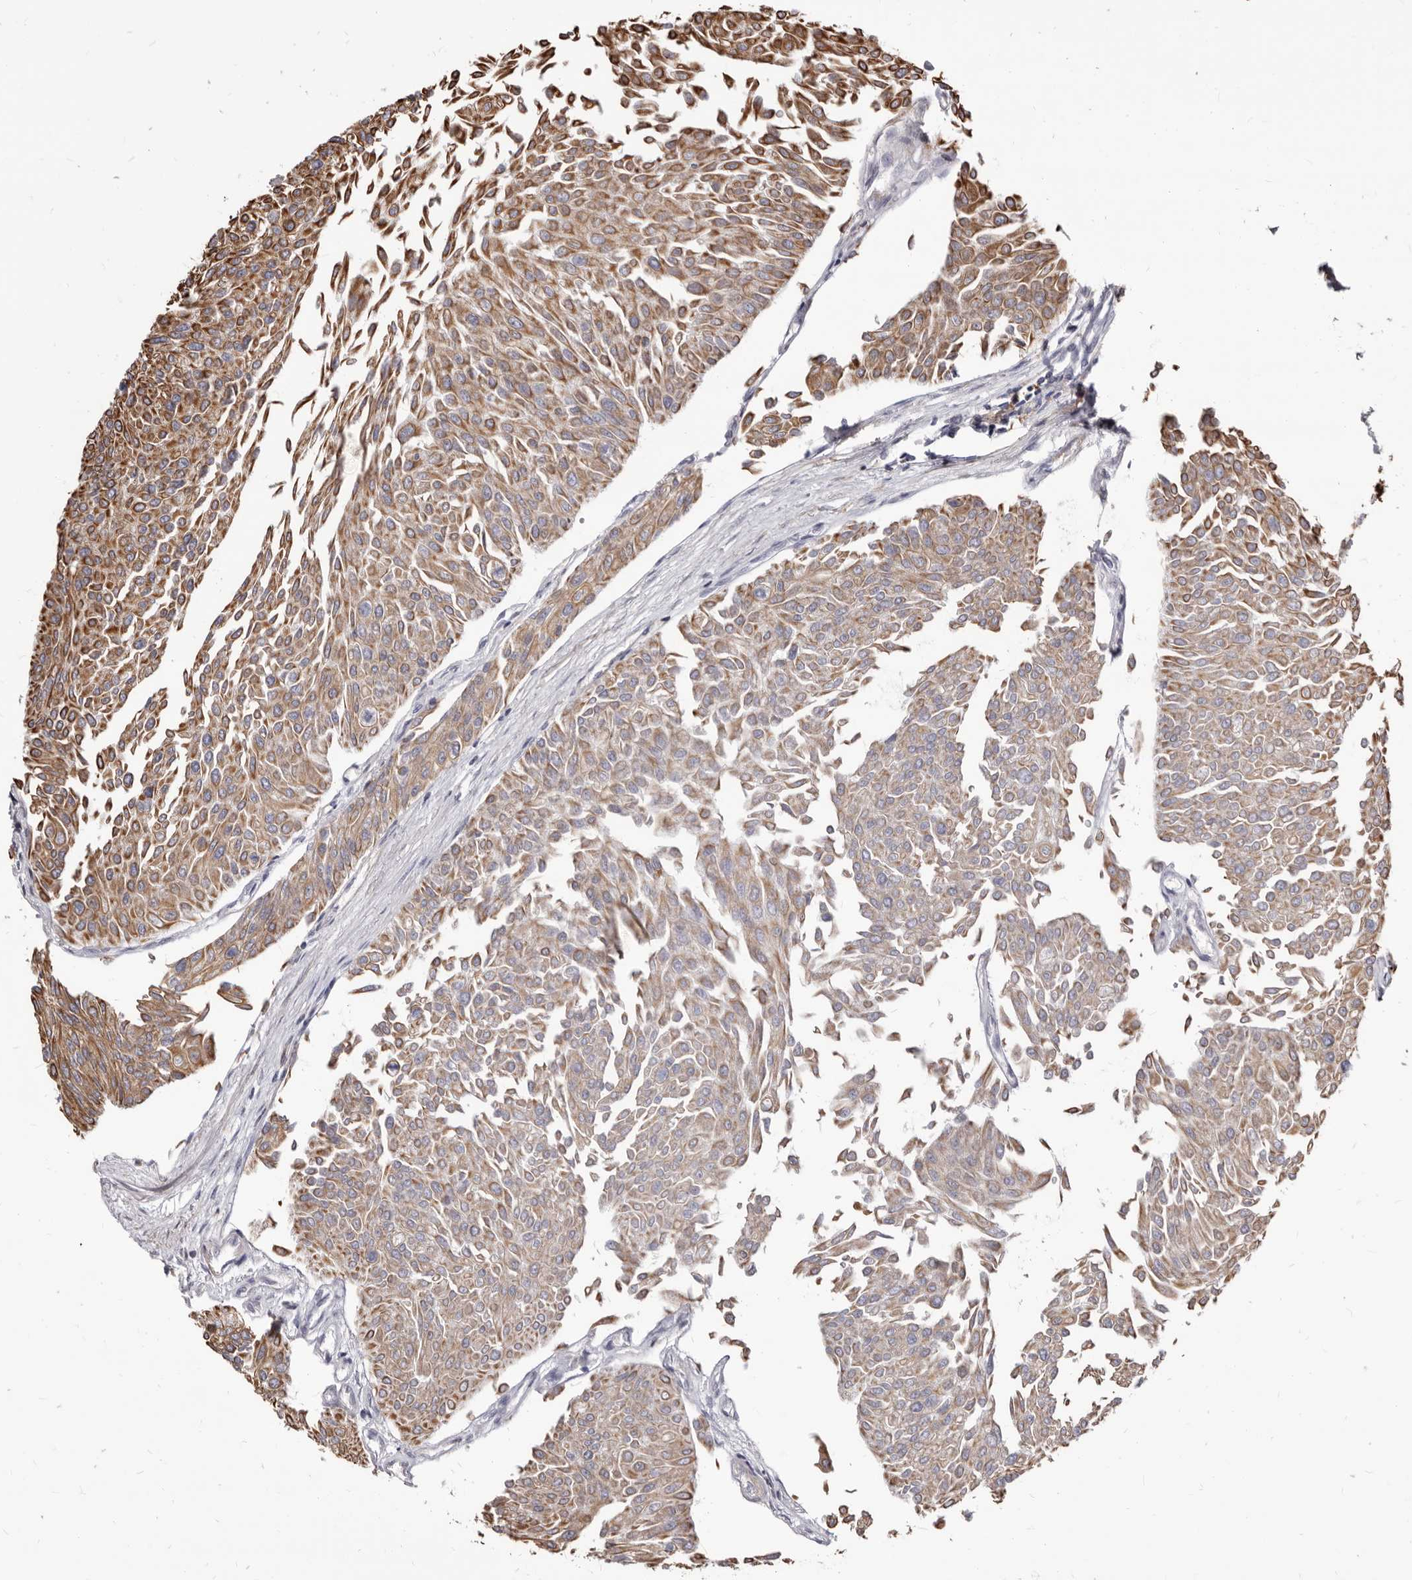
{"staining": {"intensity": "moderate", "quantity": ">75%", "location": "cytoplasmic/membranous"}, "tissue": "urothelial cancer", "cell_type": "Tumor cells", "image_type": "cancer", "snomed": [{"axis": "morphology", "description": "Urothelial carcinoma, Low grade"}, {"axis": "topography", "description": "Urinary bladder"}], "caption": "Tumor cells show medium levels of moderate cytoplasmic/membranous positivity in approximately >75% of cells in urothelial cancer.", "gene": "NIBAN1", "patient": {"sex": "male", "age": 67}}